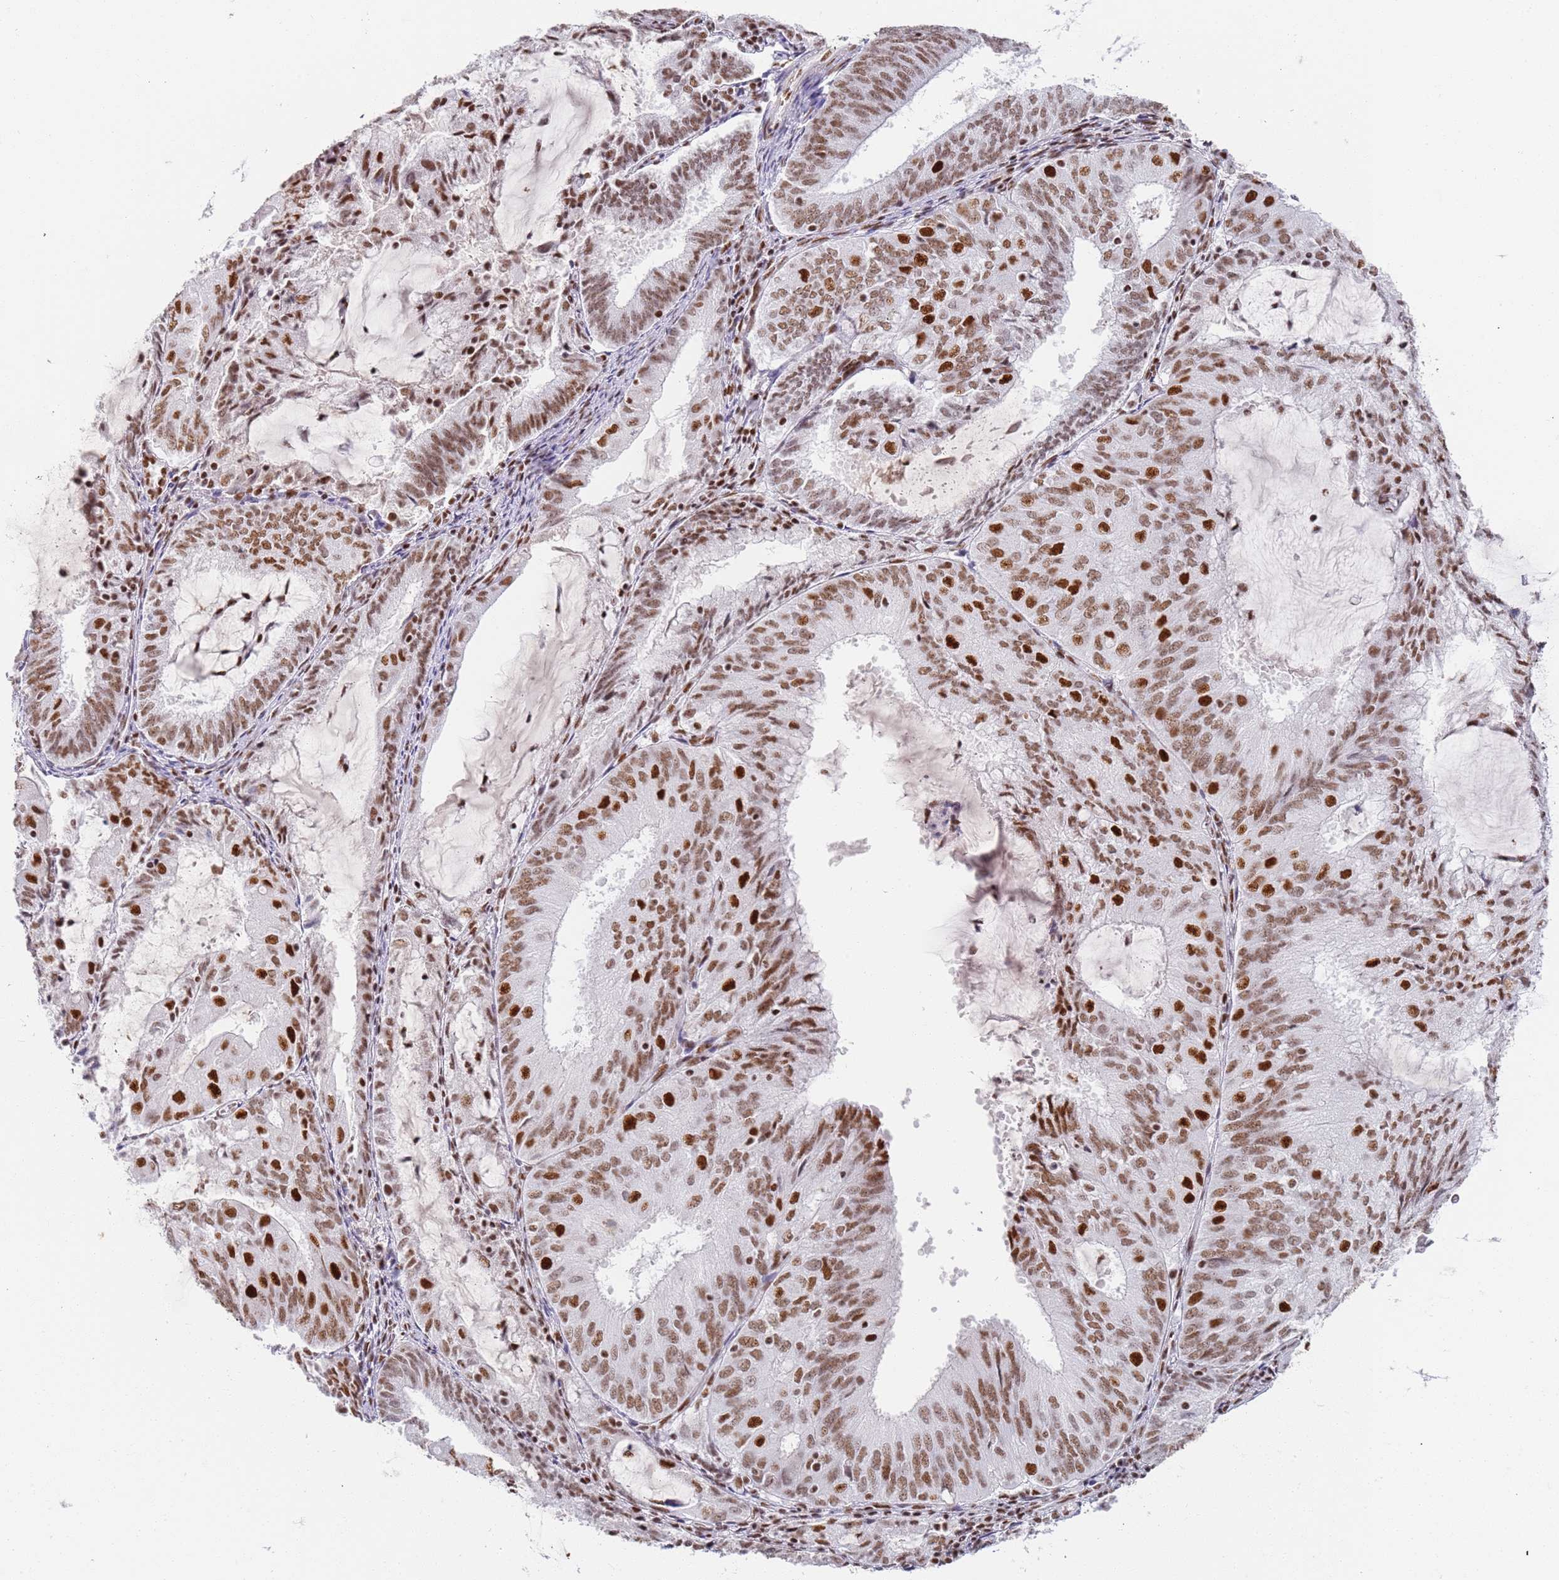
{"staining": {"intensity": "strong", "quantity": ">75%", "location": "nuclear"}, "tissue": "endometrial cancer", "cell_type": "Tumor cells", "image_type": "cancer", "snomed": [{"axis": "morphology", "description": "Adenocarcinoma, NOS"}, {"axis": "topography", "description": "Endometrium"}], "caption": "Endometrial adenocarcinoma stained with a brown dye demonstrates strong nuclear positive staining in approximately >75% of tumor cells.", "gene": "AKAP8L", "patient": {"sex": "female", "age": 81}}